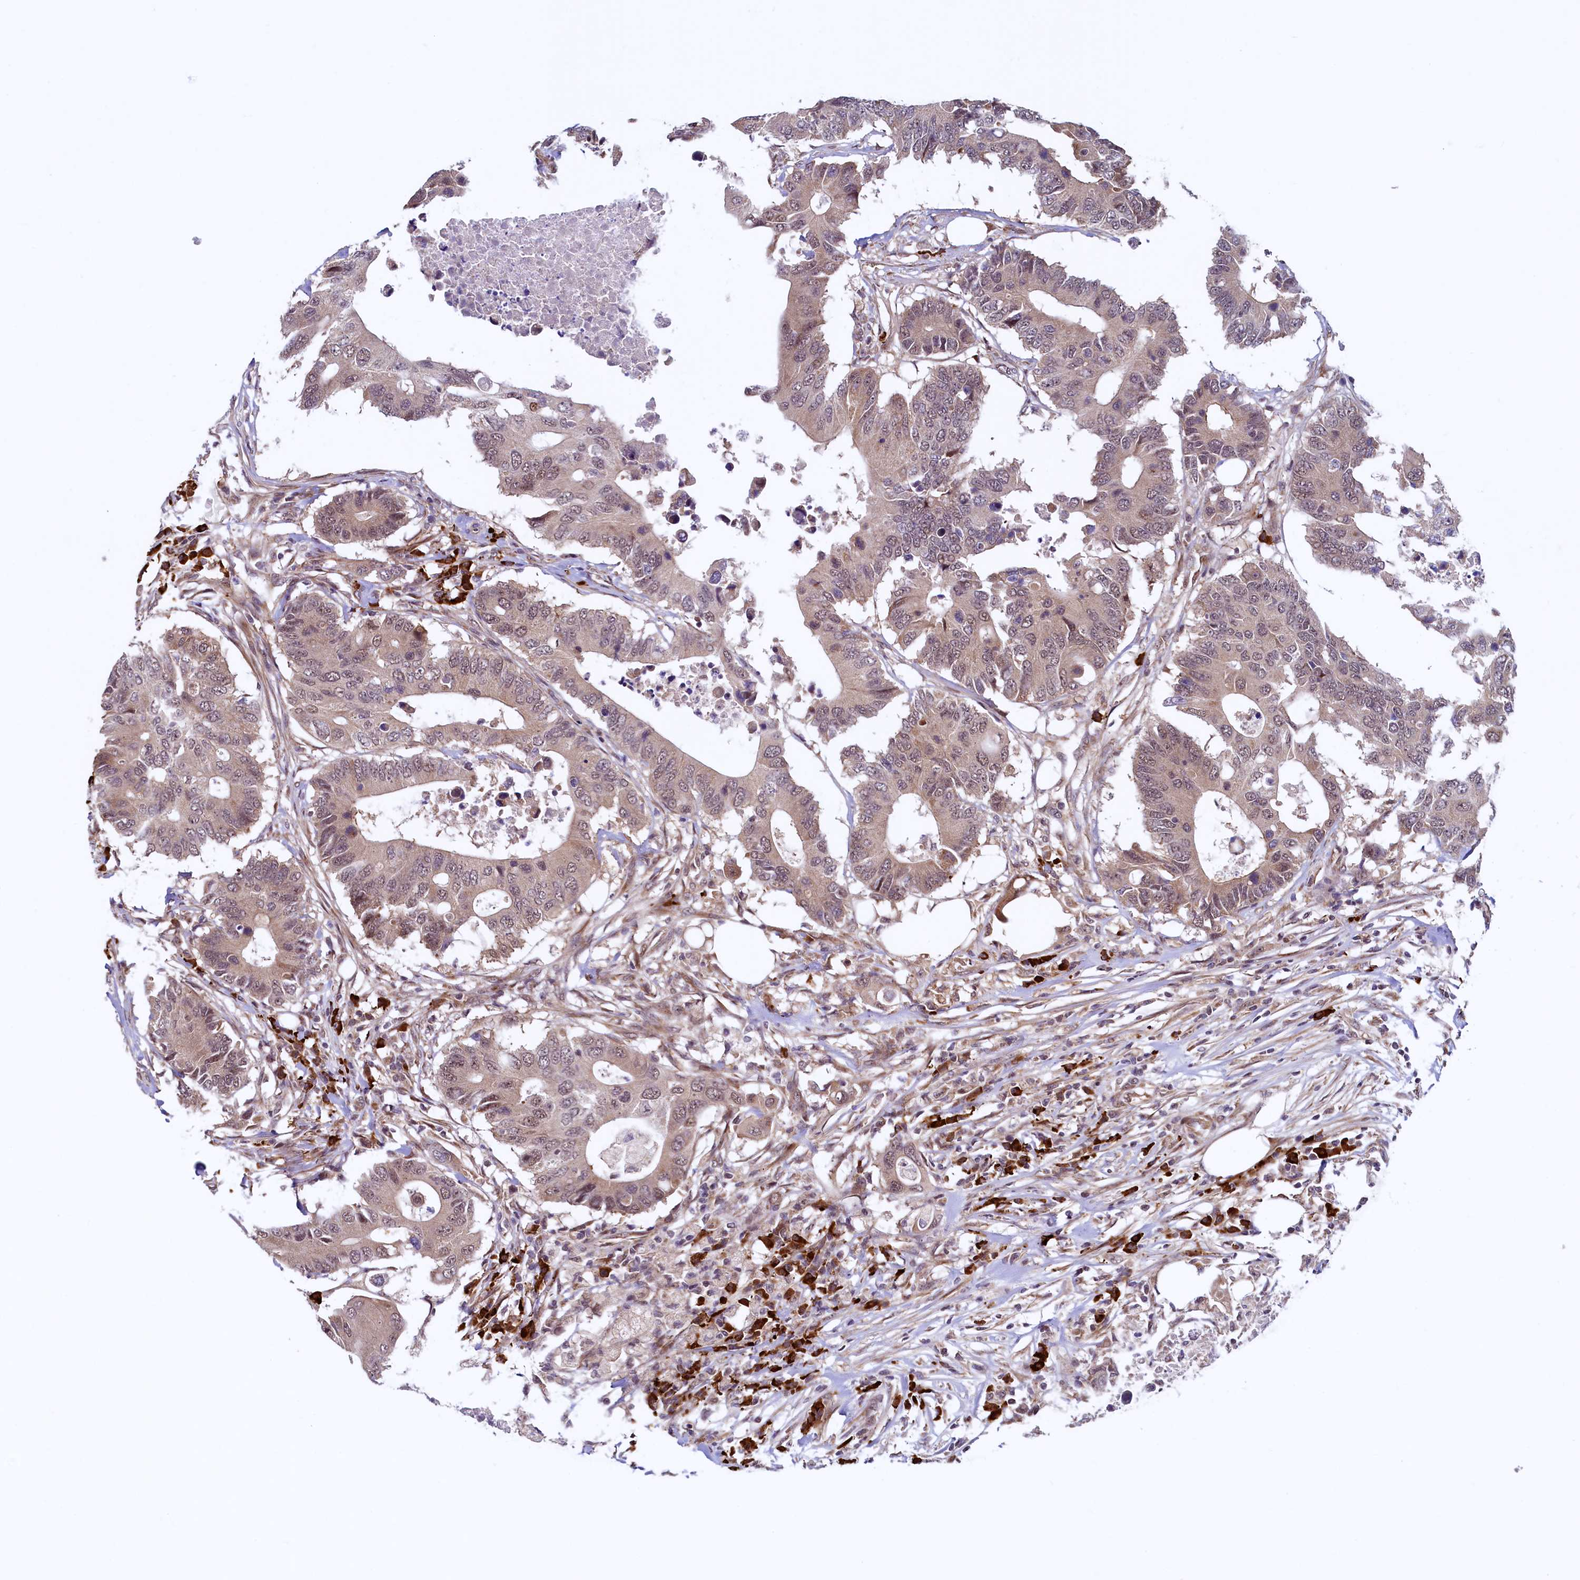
{"staining": {"intensity": "moderate", "quantity": ">75%", "location": "cytoplasmic/membranous,nuclear"}, "tissue": "colorectal cancer", "cell_type": "Tumor cells", "image_type": "cancer", "snomed": [{"axis": "morphology", "description": "Adenocarcinoma, NOS"}, {"axis": "topography", "description": "Colon"}], "caption": "Moderate cytoplasmic/membranous and nuclear positivity for a protein is seen in about >75% of tumor cells of colorectal cancer using immunohistochemistry.", "gene": "RBFA", "patient": {"sex": "male", "age": 71}}